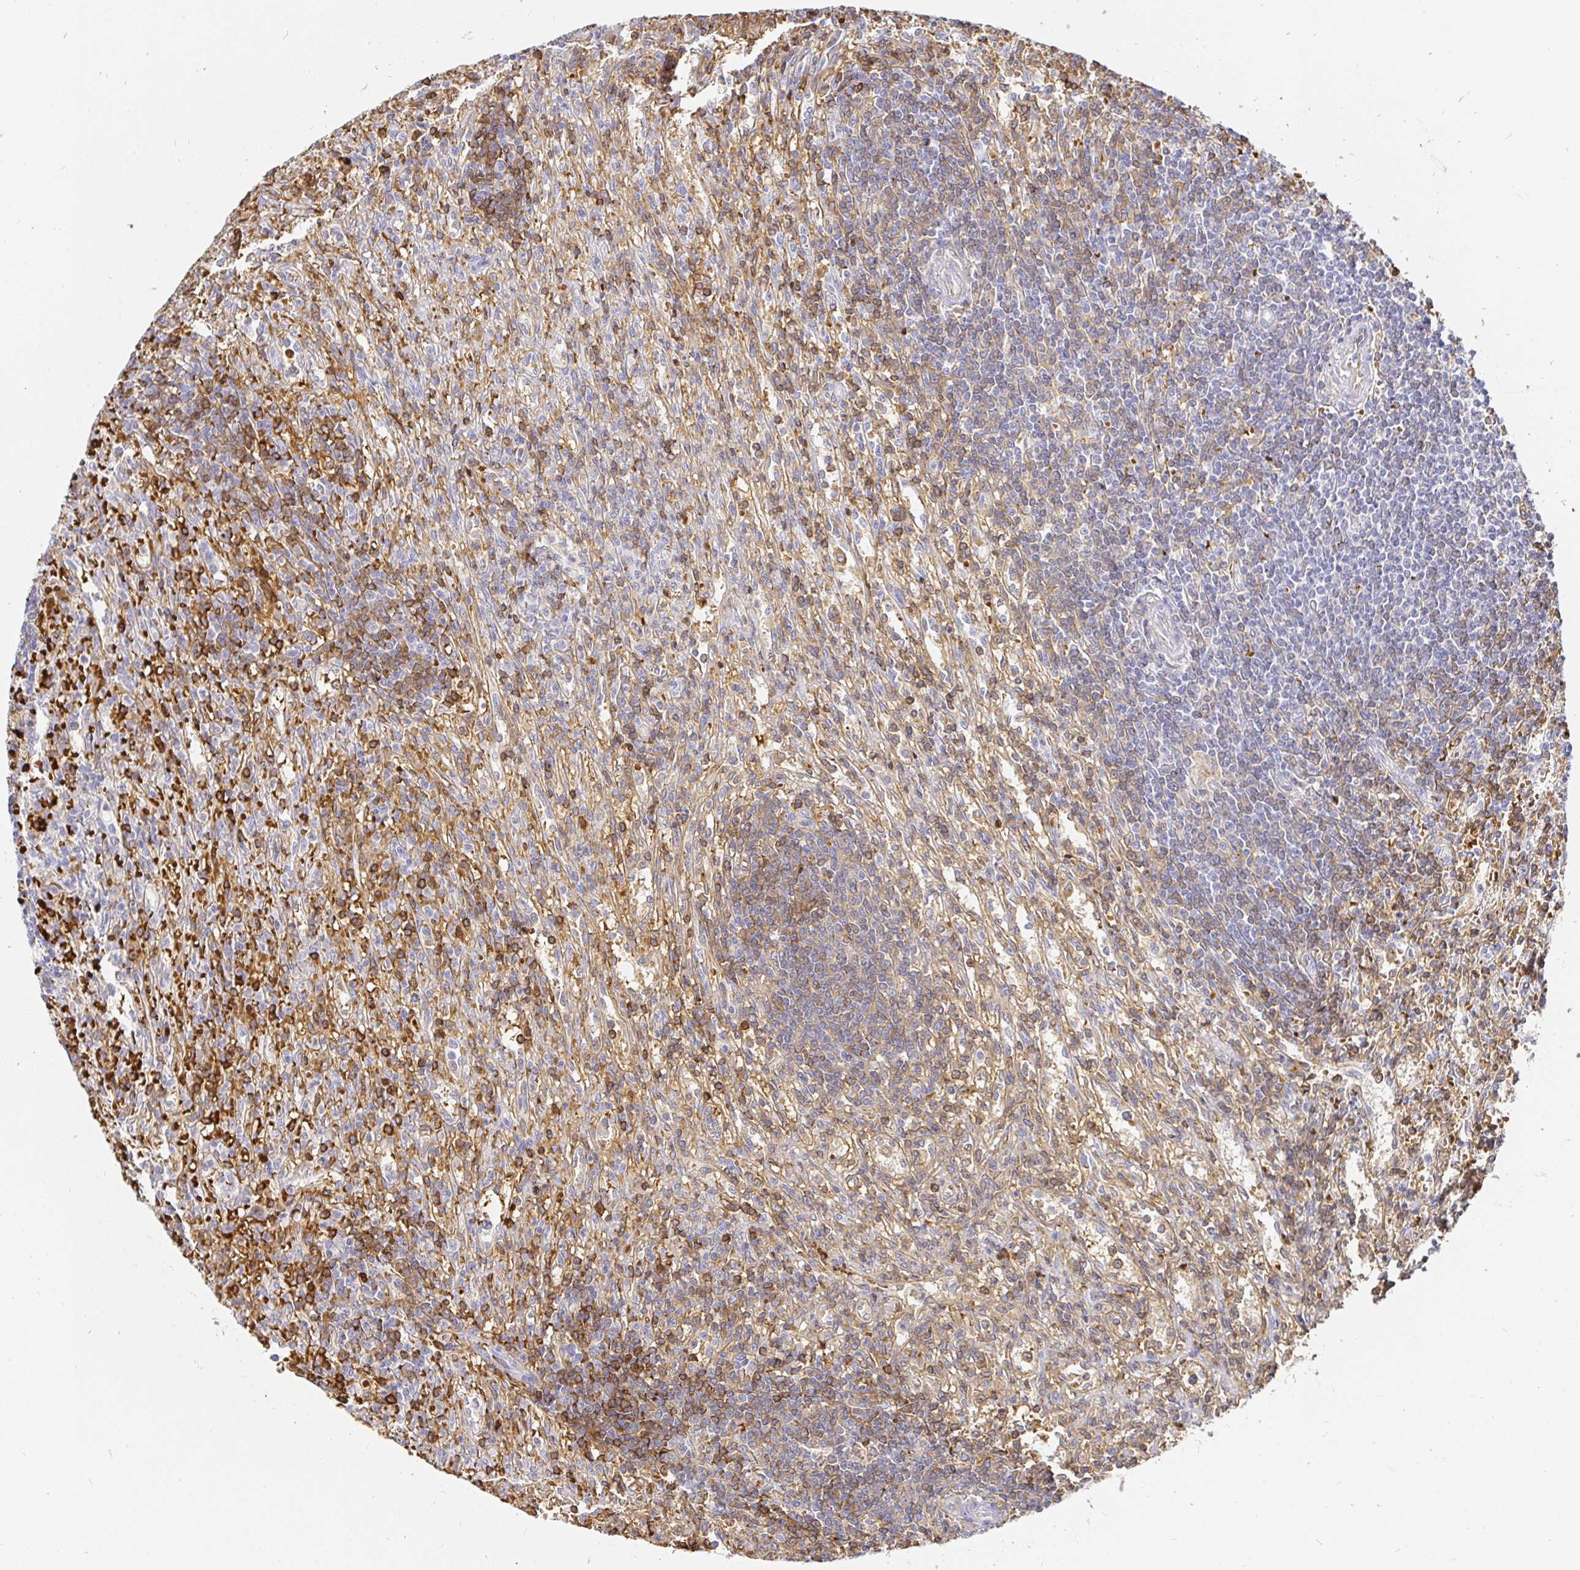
{"staining": {"intensity": "negative", "quantity": "none", "location": "none"}, "tissue": "lymphoma", "cell_type": "Tumor cells", "image_type": "cancer", "snomed": [{"axis": "morphology", "description": "Malignant lymphoma, non-Hodgkin's type, Low grade"}, {"axis": "topography", "description": "Spleen"}], "caption": "This is an IHC photomicrograph of human low-grade malignant lymphoma, non-Hodgkin's type. There is no staining in tumor cells.", "gene": "FGF21", "patient": {"sex": "male", "age": 76}}